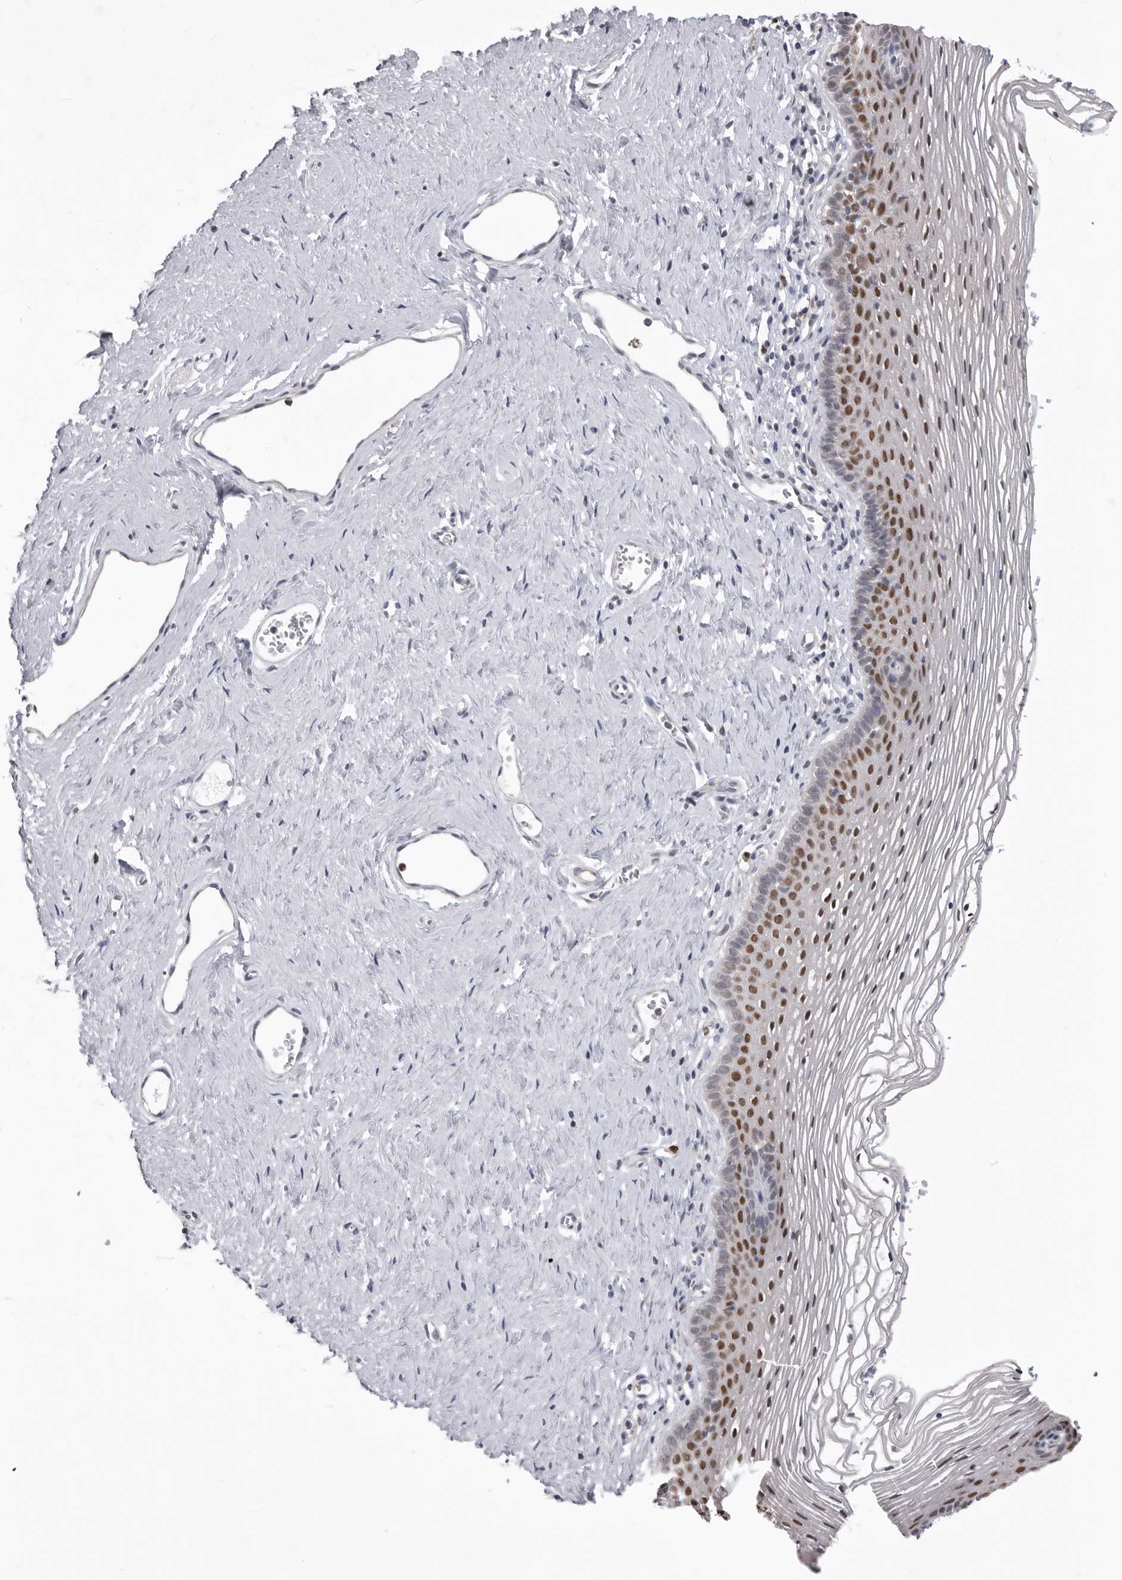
{"staining": {"intensity": "strong", "quantity": "25%-75%", "location": "nuclear"}, "tissue": "vagina", "cell_type": "Squamous epithelial cells", "image_type": "normal", "snomed": [{"axis": "morphology", "description": "Normal tissue, NOS"}, {"axis": "topography", "description": "Vagina"}], "caption": "This micrograph displays immunohistochemistry staining of unremarkable vagina, with high strong nuclear expression in about 25%-75% of squamous epithelial cells.", "gene": "SMARCC1", "patient": {"sex": "female", "age": 32}}